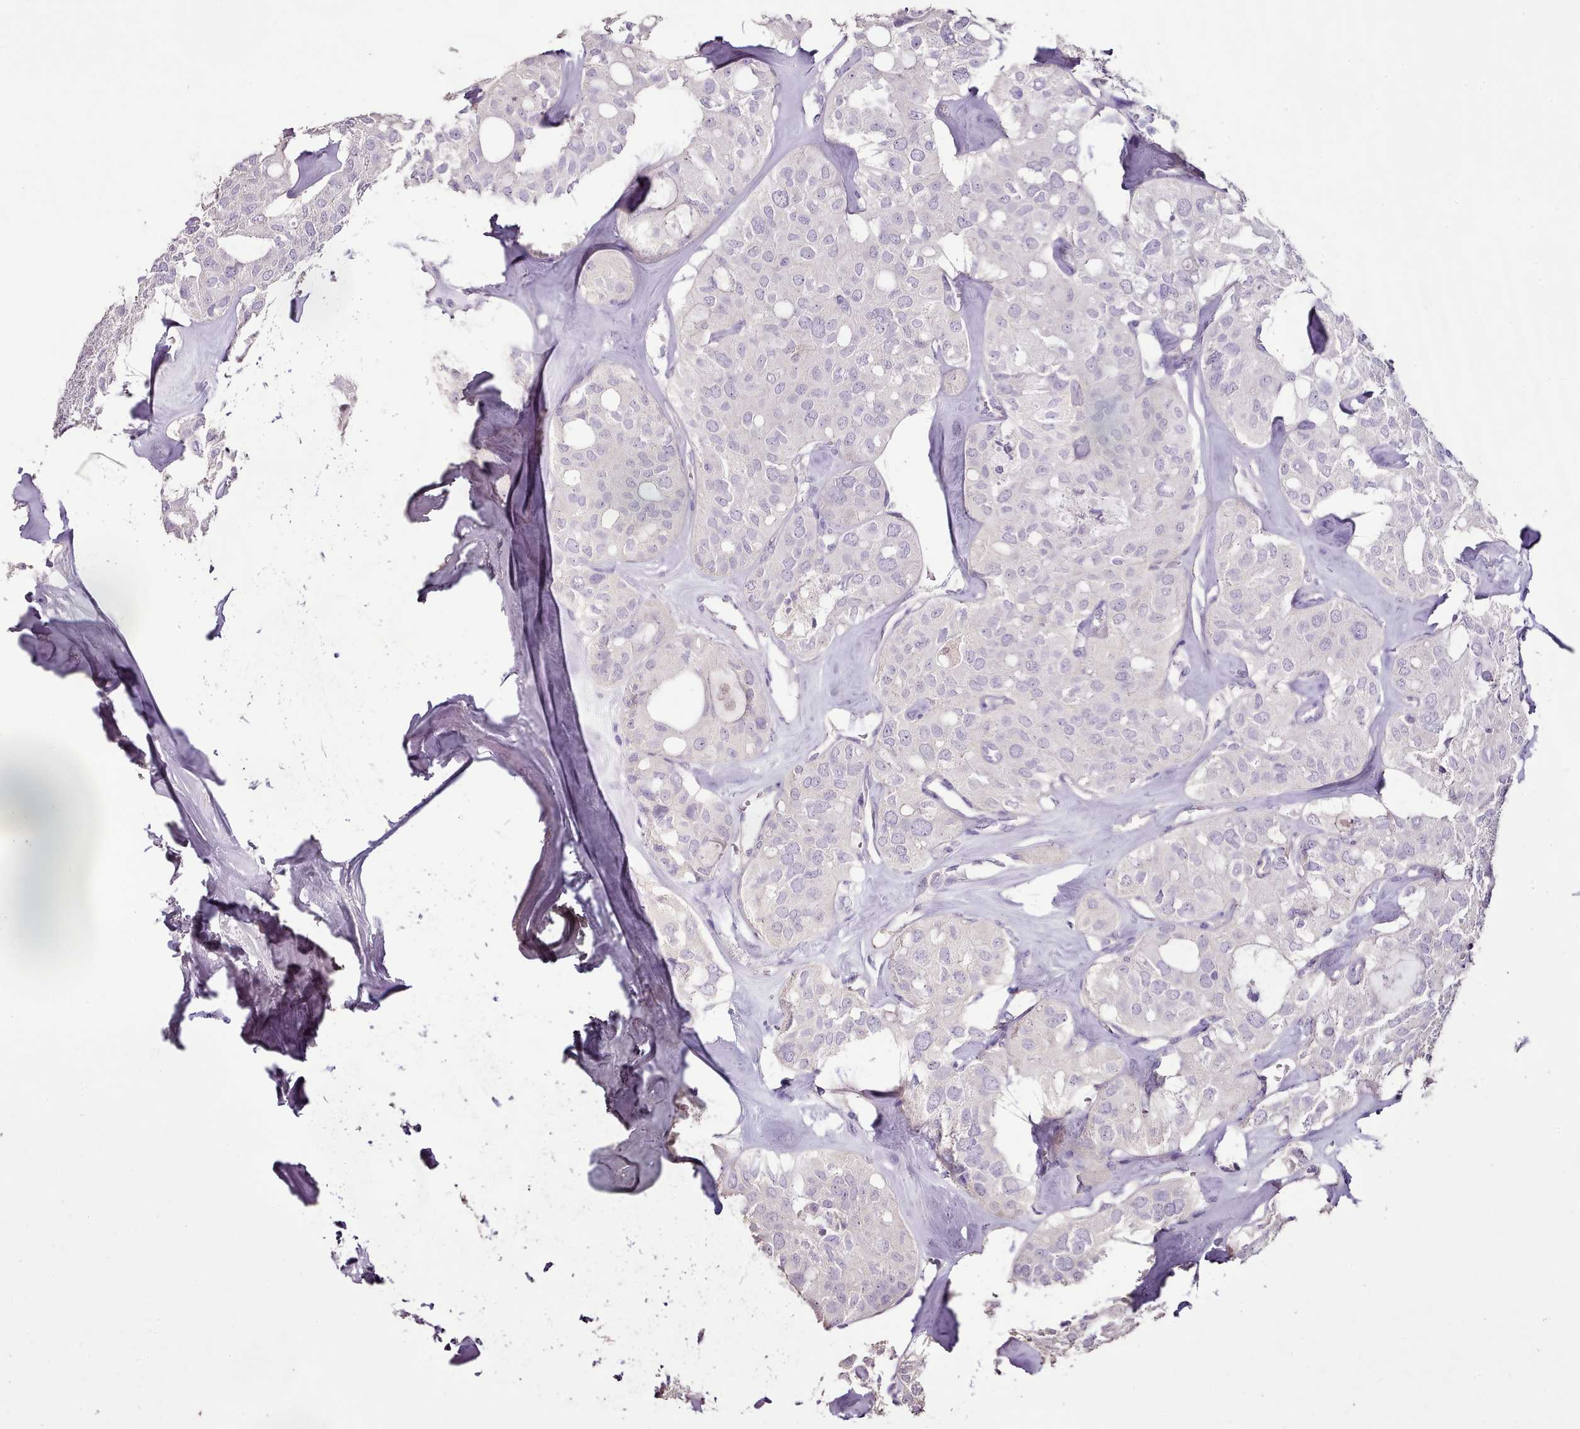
{"staining": {"intensity": "negative", "quantity": "none", "location": "none"}, "tissue": "thyroid cancer", "cell_type": "Tumor cells", "image_type": "cancer", "snomed": [{"axis": "morphology", "description": "Follicular adenoma carcinoma, NOS"}, {"axis": "topography", "description": "Thyroid gland"}], "caption": "A micrograph of thyroid cancer (follicular adenoma carcinoma) stained for a protein reveals no brown staining in tumor cells.", "gene": "BLOC1S2", "patient": {"sex": "male", "age": 75}}